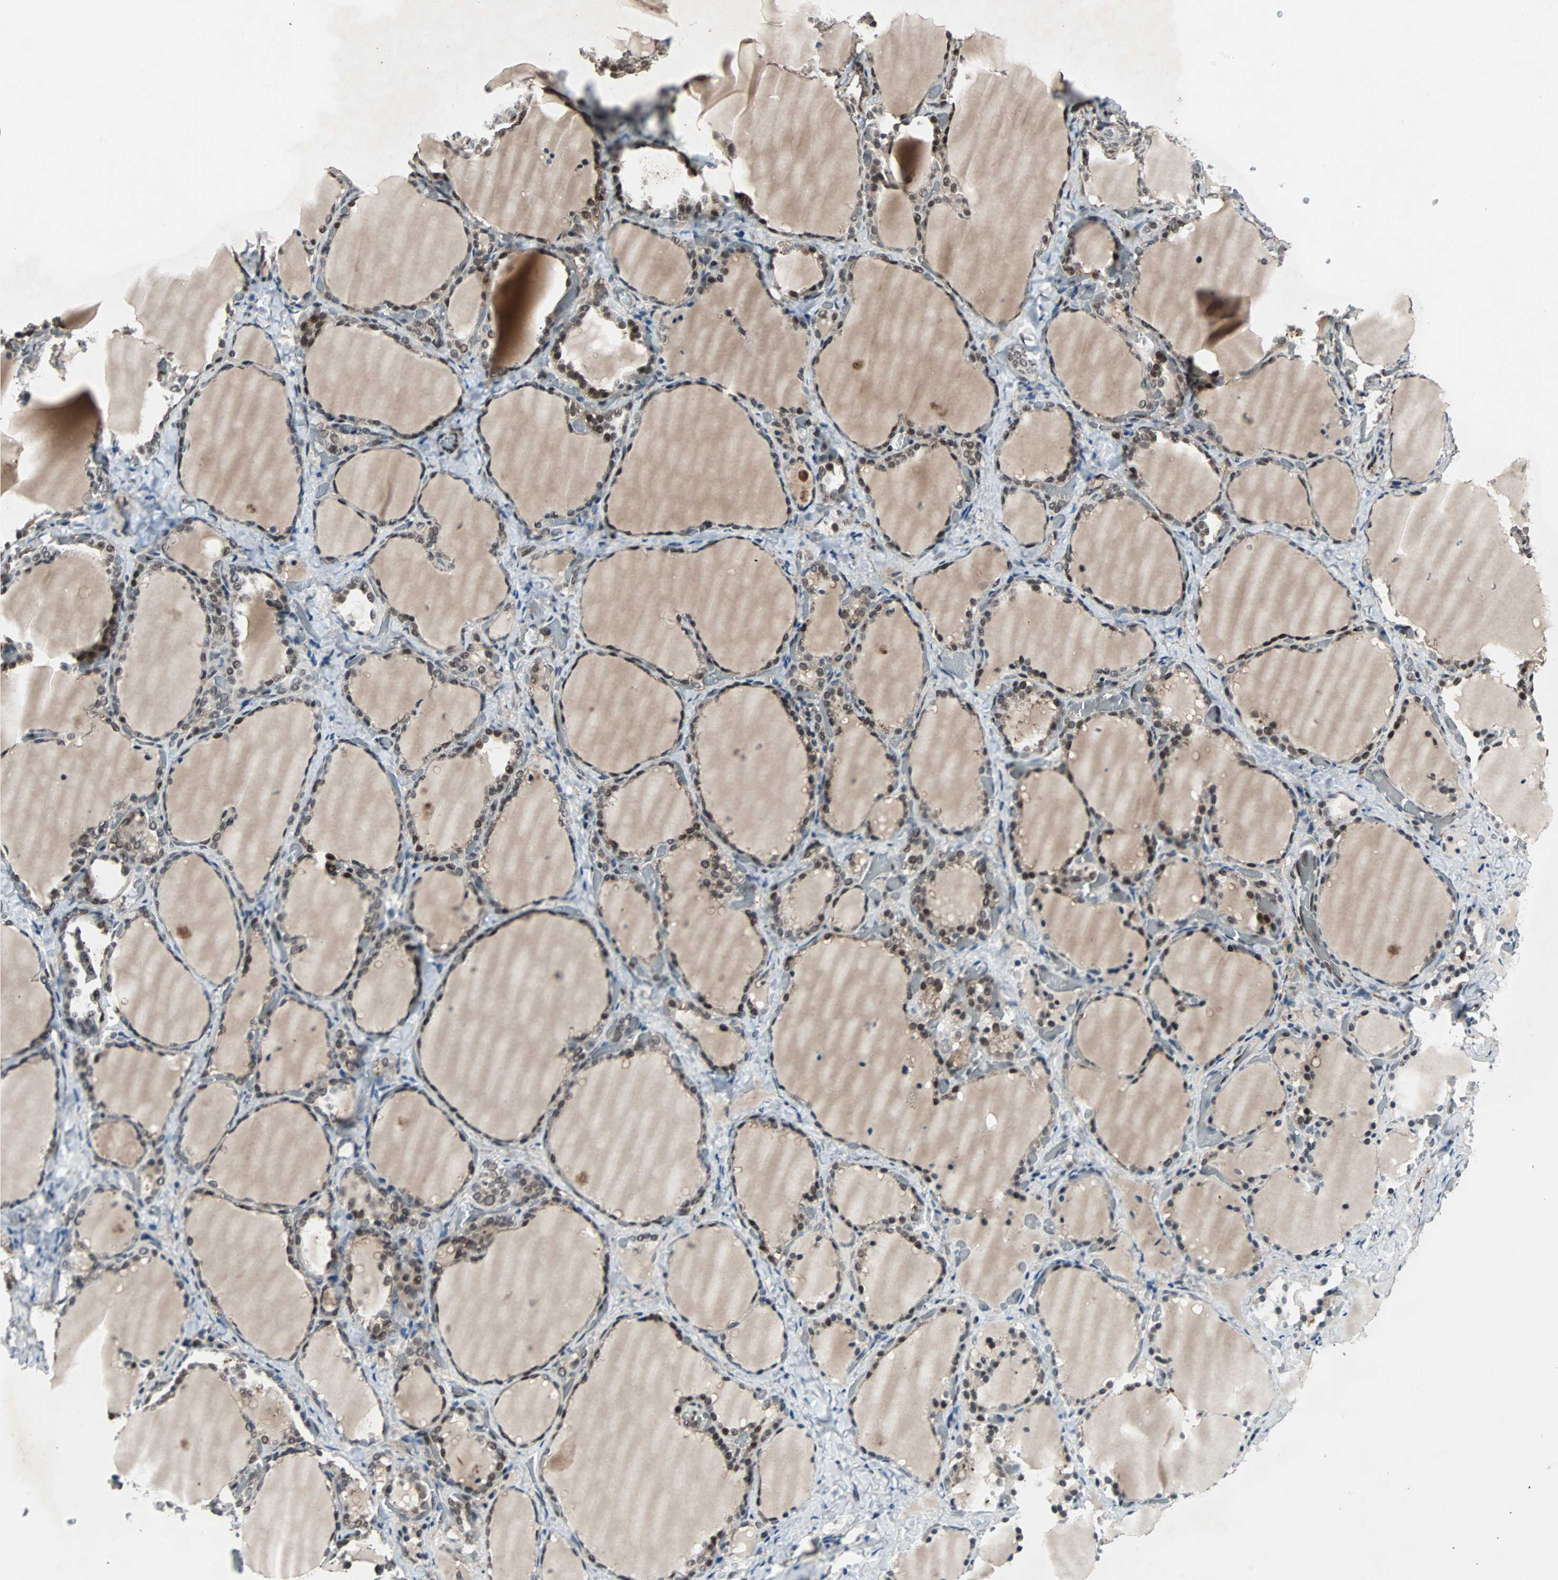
{"staining": {"intensity": "strong", "quantity": ">75%", "location": "nuclear"}, "tissue": "thyroid gland", "cell_type": "Glandular cells", "image_type": "normal", "snomed": [{"axis": "morphology", "description": "Normal tissue, NOS"}, {"axis": "morphology", "description": "Papillary adenocarcinoma, NOS"}, {"axis": "topography", "description": "Thyroid gland"}], "caption": "Immunohistochemistry (DAB) staining of benign human thyroid gland demonstrates strong nuclear protein staining in approximately >75% of glandular cells. Ihc stains the protein of interest in brown and the nuclei are stained blue.", "gene": "ACLY", "patient": {"sex": "female", "age": 30}}